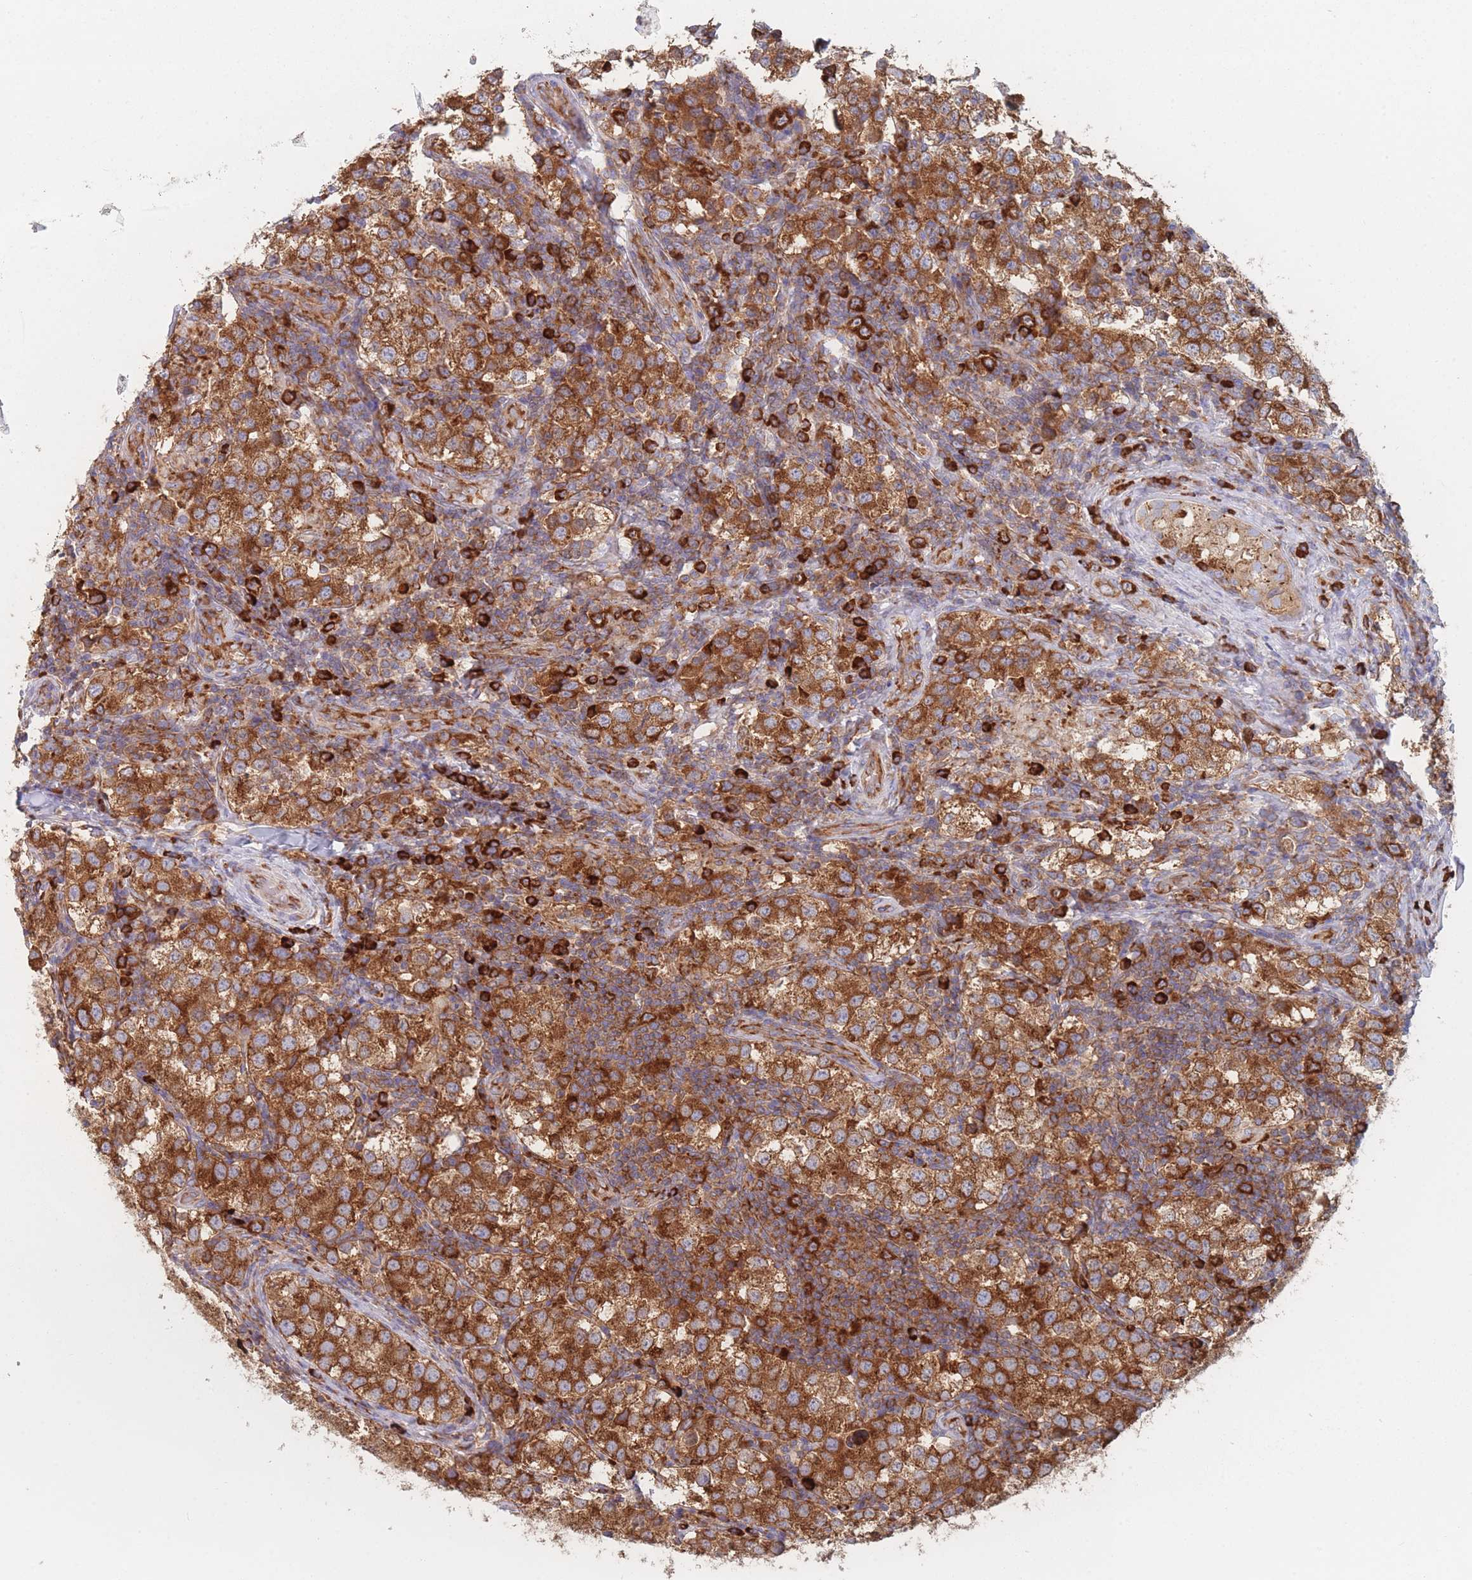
{"staining": {"intensity": "strong", "quantity": ">75%", "location": "cytoplasmic/membranous"}, "tissue": "testis cancer", "cell_type": "Tumor cells", "image_type": "cancer", "snomed": [{"axis": "morphology", "description": "Seminoma, NOS"}, {"axis": "topography", "description": "Testis"}], "caption": "Testis seminoma stained with a protein marker reveals strong staining in tumor cells.", "gene": "EEF1B2", "patient": {"sex": "male", "age": 34}}